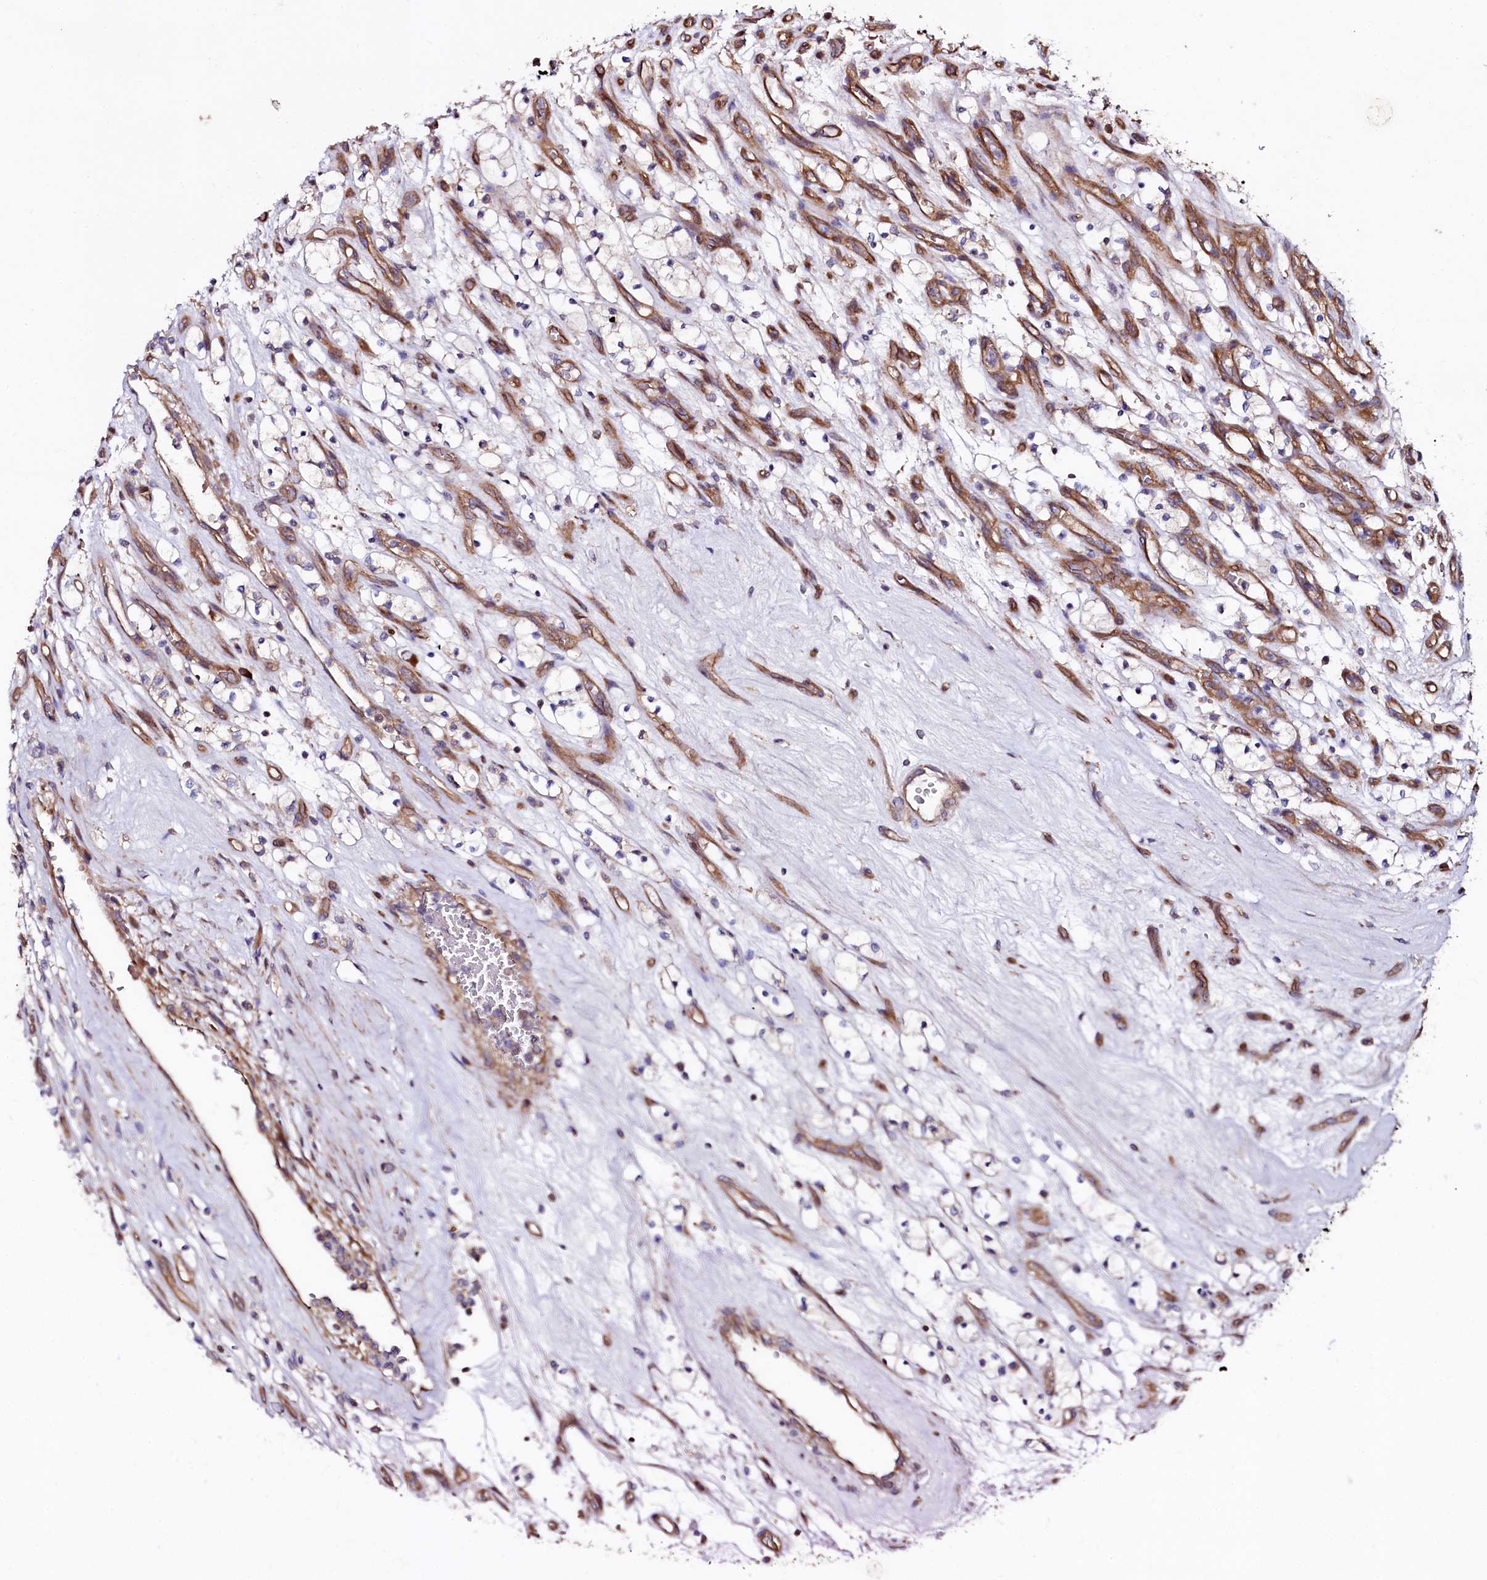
{"staining": {"intensity": "negative", "quantity": "none", "location": "none"}, "tissue": "renal cancer", "cell_type": "Tumor cells", "image_type": "cancer", "snomed": [{"axis": "morphology", "description": "Adenocarcinoma, NOS"}, {"axis": "topography", "description": "Kidney"}], "caption": "Tumor cells are negative for brown protein staining in renal cancer (adenocarcinoma). (DAB IHC with hematoxylin counter stain).", "gene": "USPL1", "patient": {"sex": "female", "age": 69}}